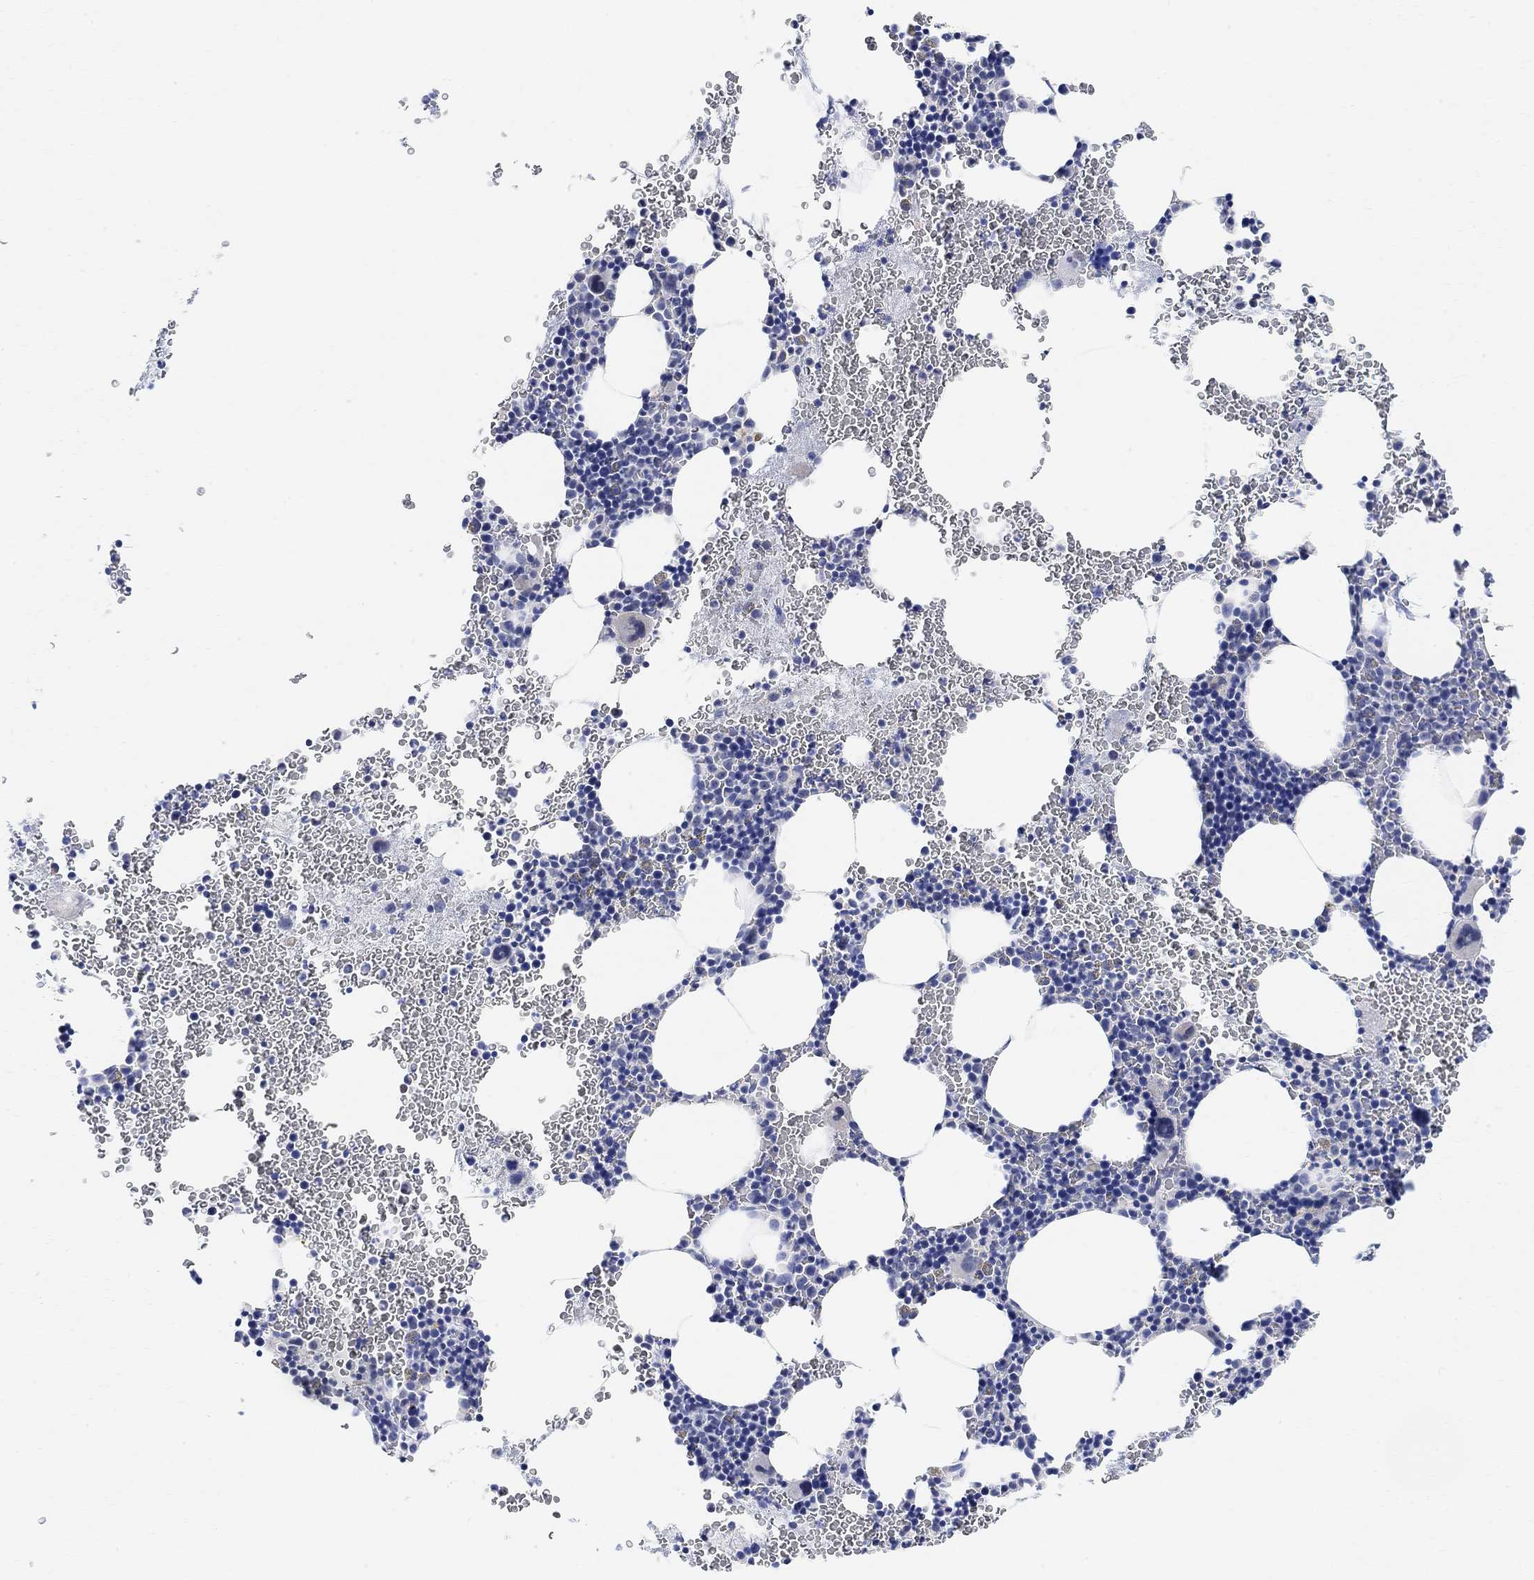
{"staining": {"intensity": "negative", "quantity": "none", "location": "none"}, "tissue": "bone marrow", "cell_type": "Hematopoietic cells", "image_type": "normal", "snomed": [{"axis": "morphology", "description": "Normal tissue, NOS"}, {"axis": "topography", "description": "Bone marrow"}], "caption": "DAB immunohistochemical staining of unremarkable bone marrow shows no significant staining in hematopoietic cells.", "gene": "SYT12", "patient": {"sex": "male", "age": 50}}